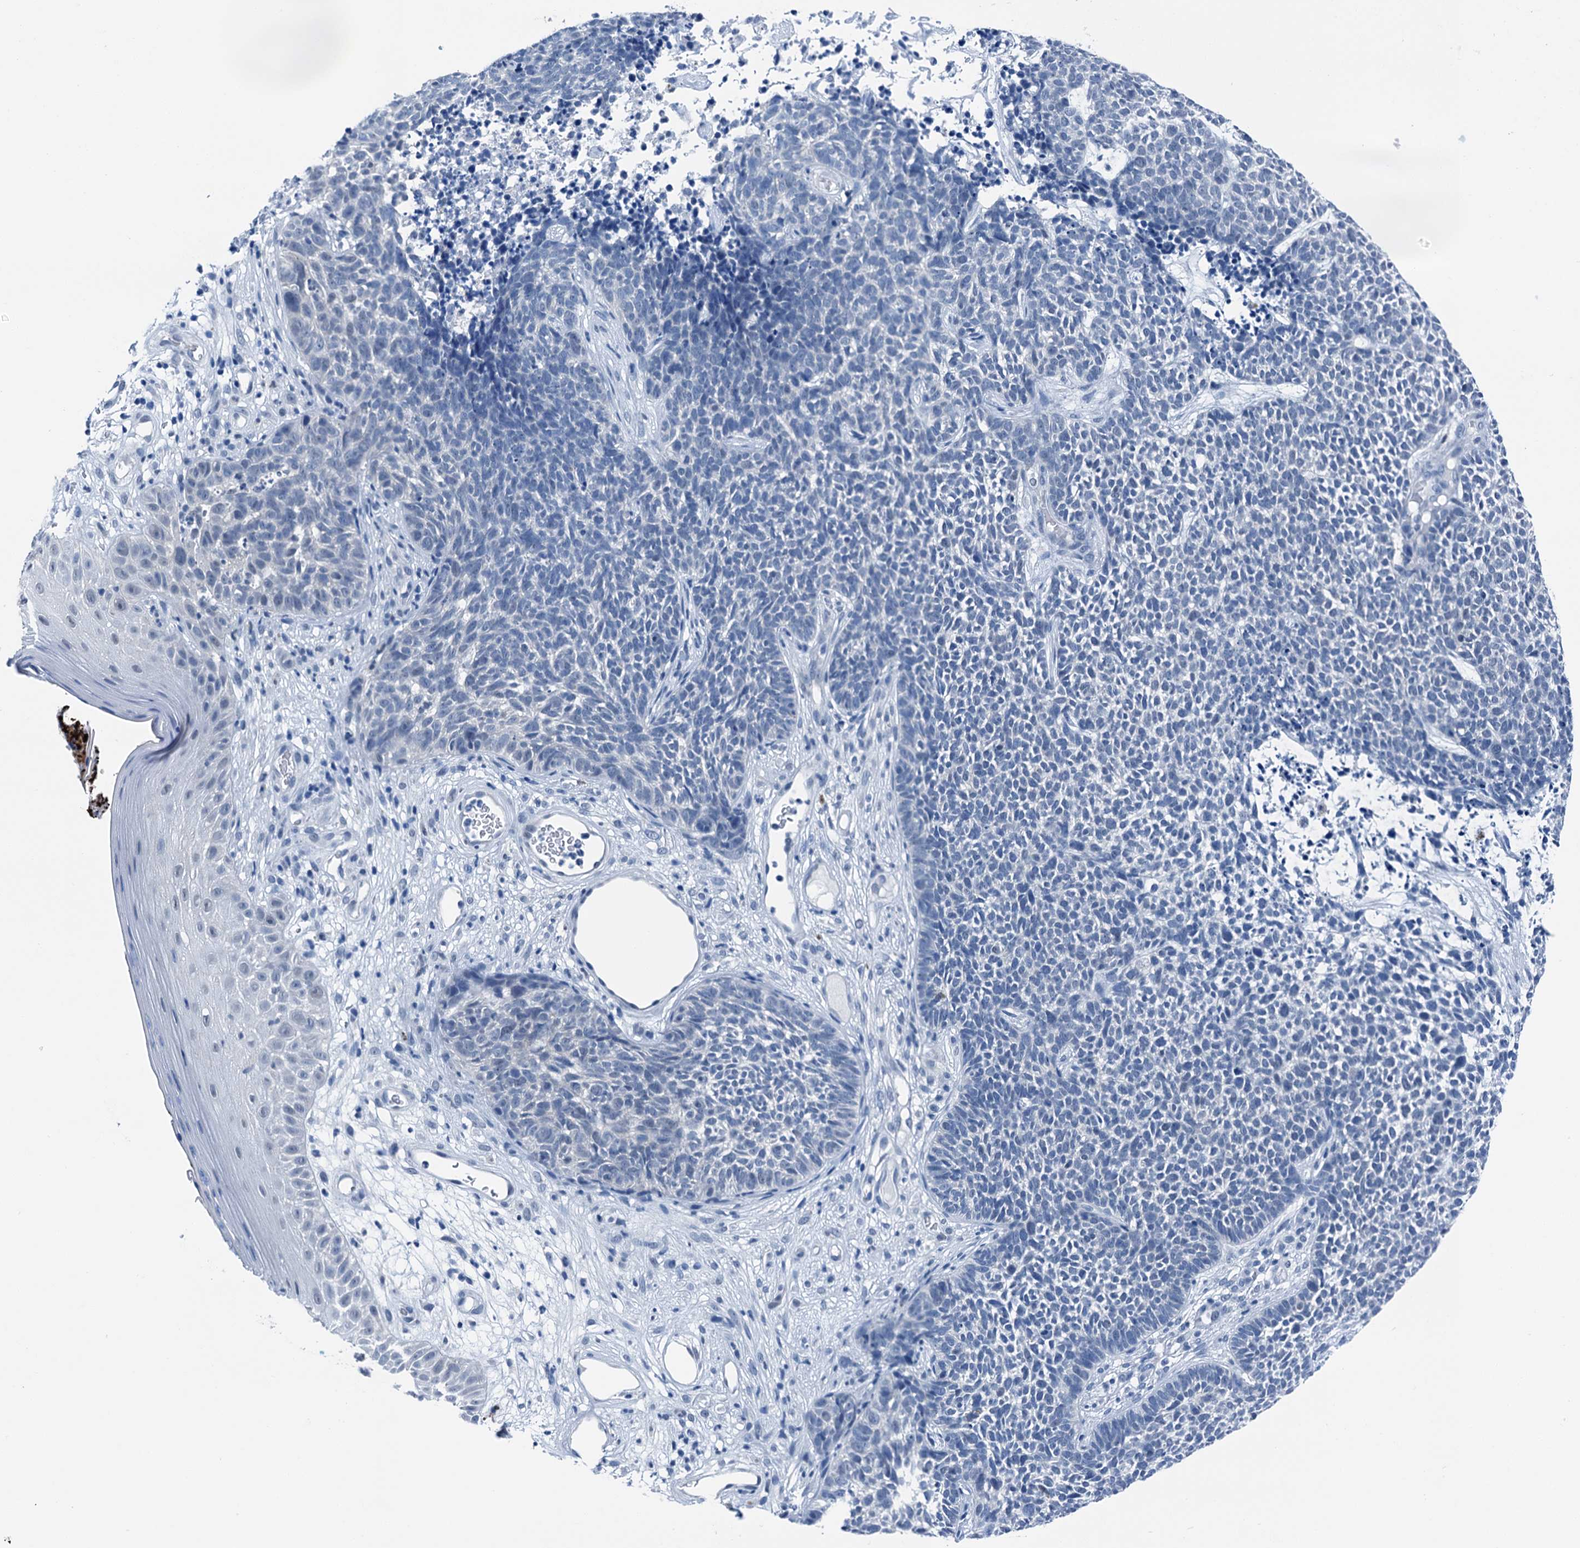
{"staining": {"intensity": "negative", "quantity": "none", "location": "none"}, "tissue": "skin cancer", "cell_type": "Tumor cells", "image_type": "cancer", "snomed": [{"axis": "morphology", "description": "Basal cell carcinoma"}, {"axis": "topography", "description": "Skin"}], "caption": "Tumor cells are negative for protein expression in human skin cancer.", "gene": "CBLN3", "patient": {"sex": "female", "age": 84}}